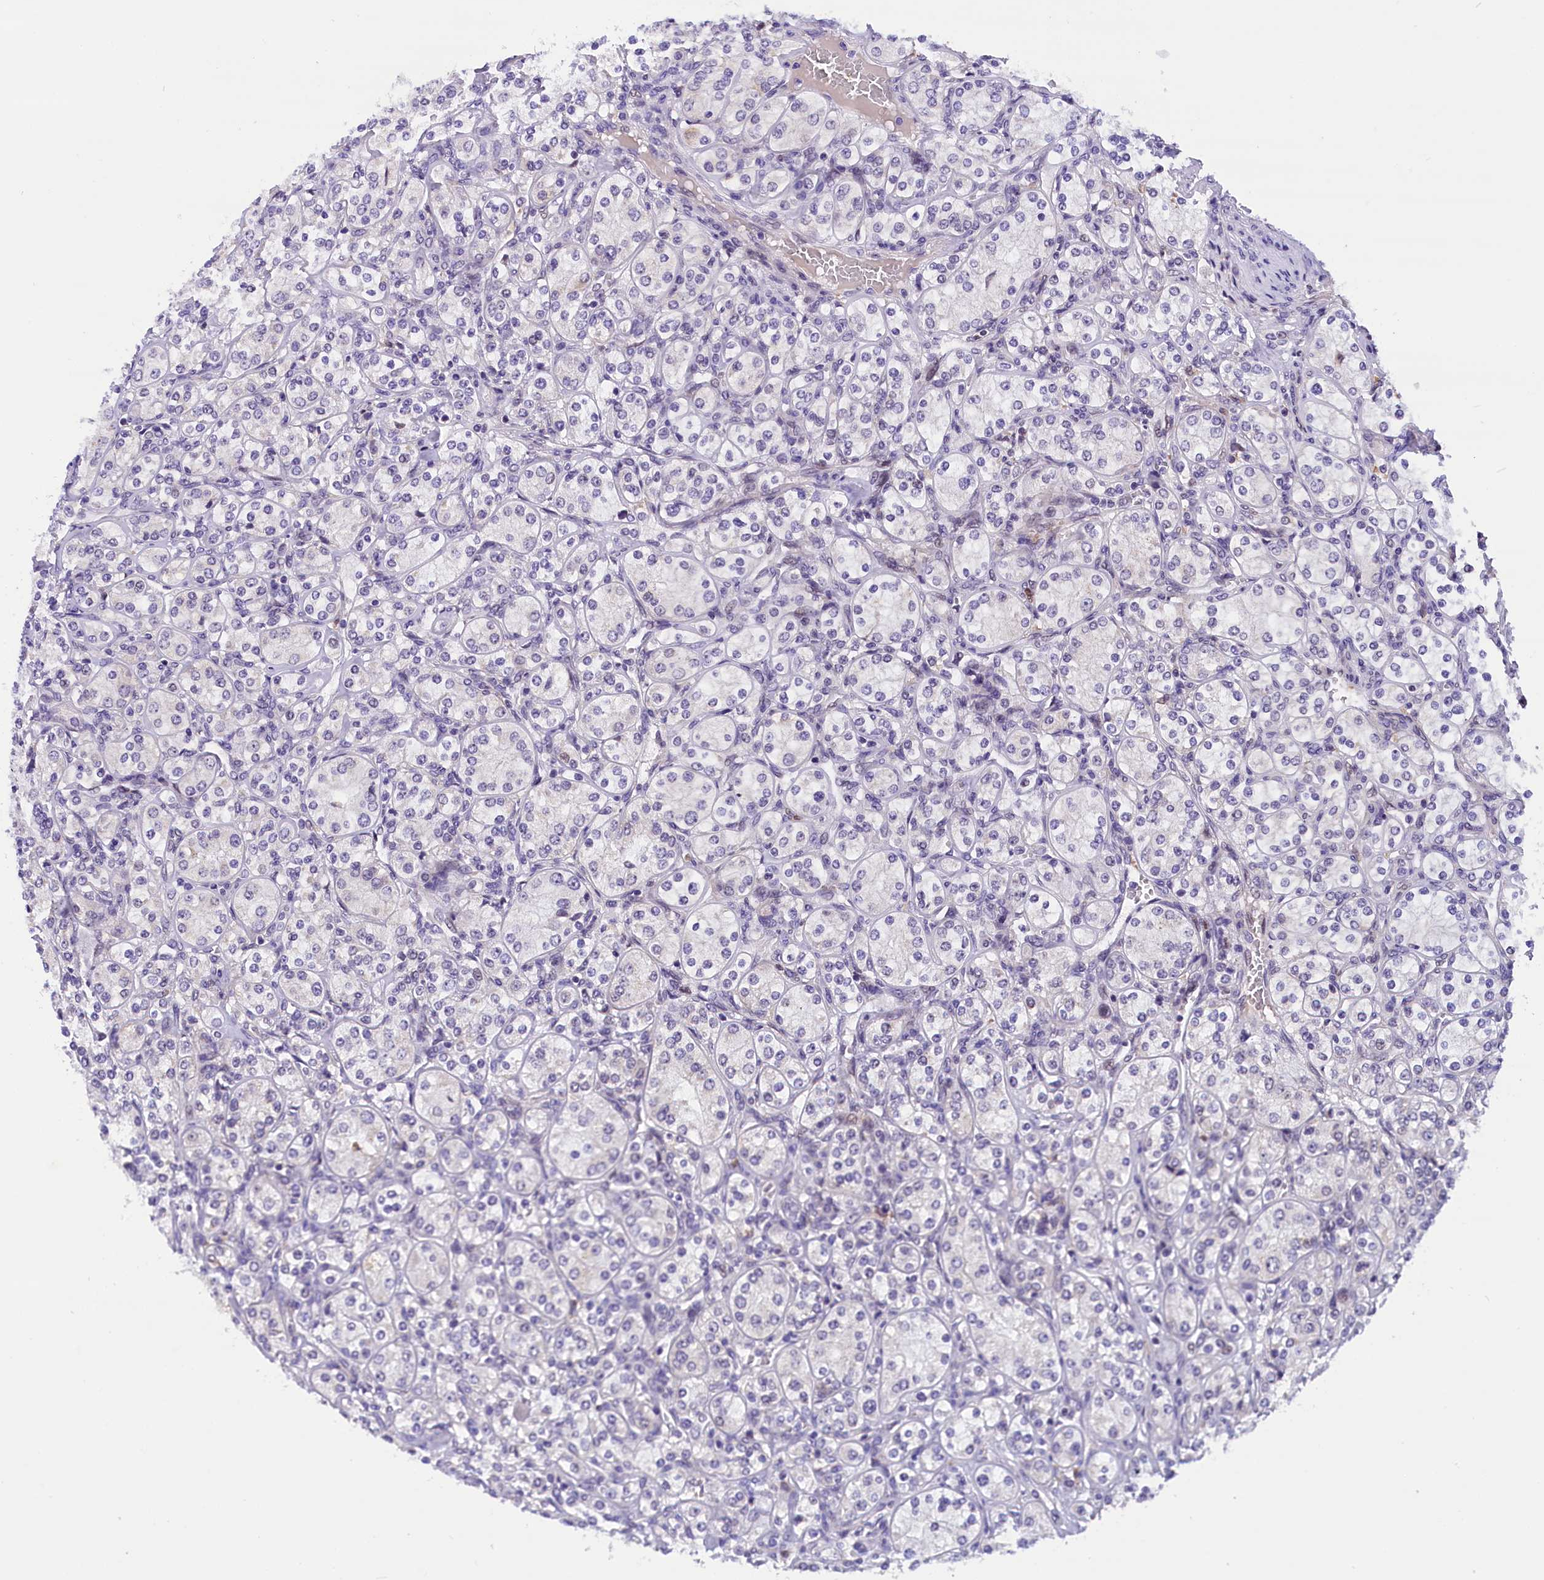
{"staining": {"intensity": "negative", "quantity": "none", "location": "none"}, "tissue": "renal cancer", "cell_type": "Tumor cells", "image_type": "cancer", "snomed": [{"axis": "morphology", "description": "Adenocarcinoma, NOS"}, {"axis": "topography", "description": "Kidney"}], "caption": "The image exhibits no staining of tumor cells in adenocarcinoma (renal).", "gene": "CDYL2", "patient": {"sex": "male", "age": 77}}